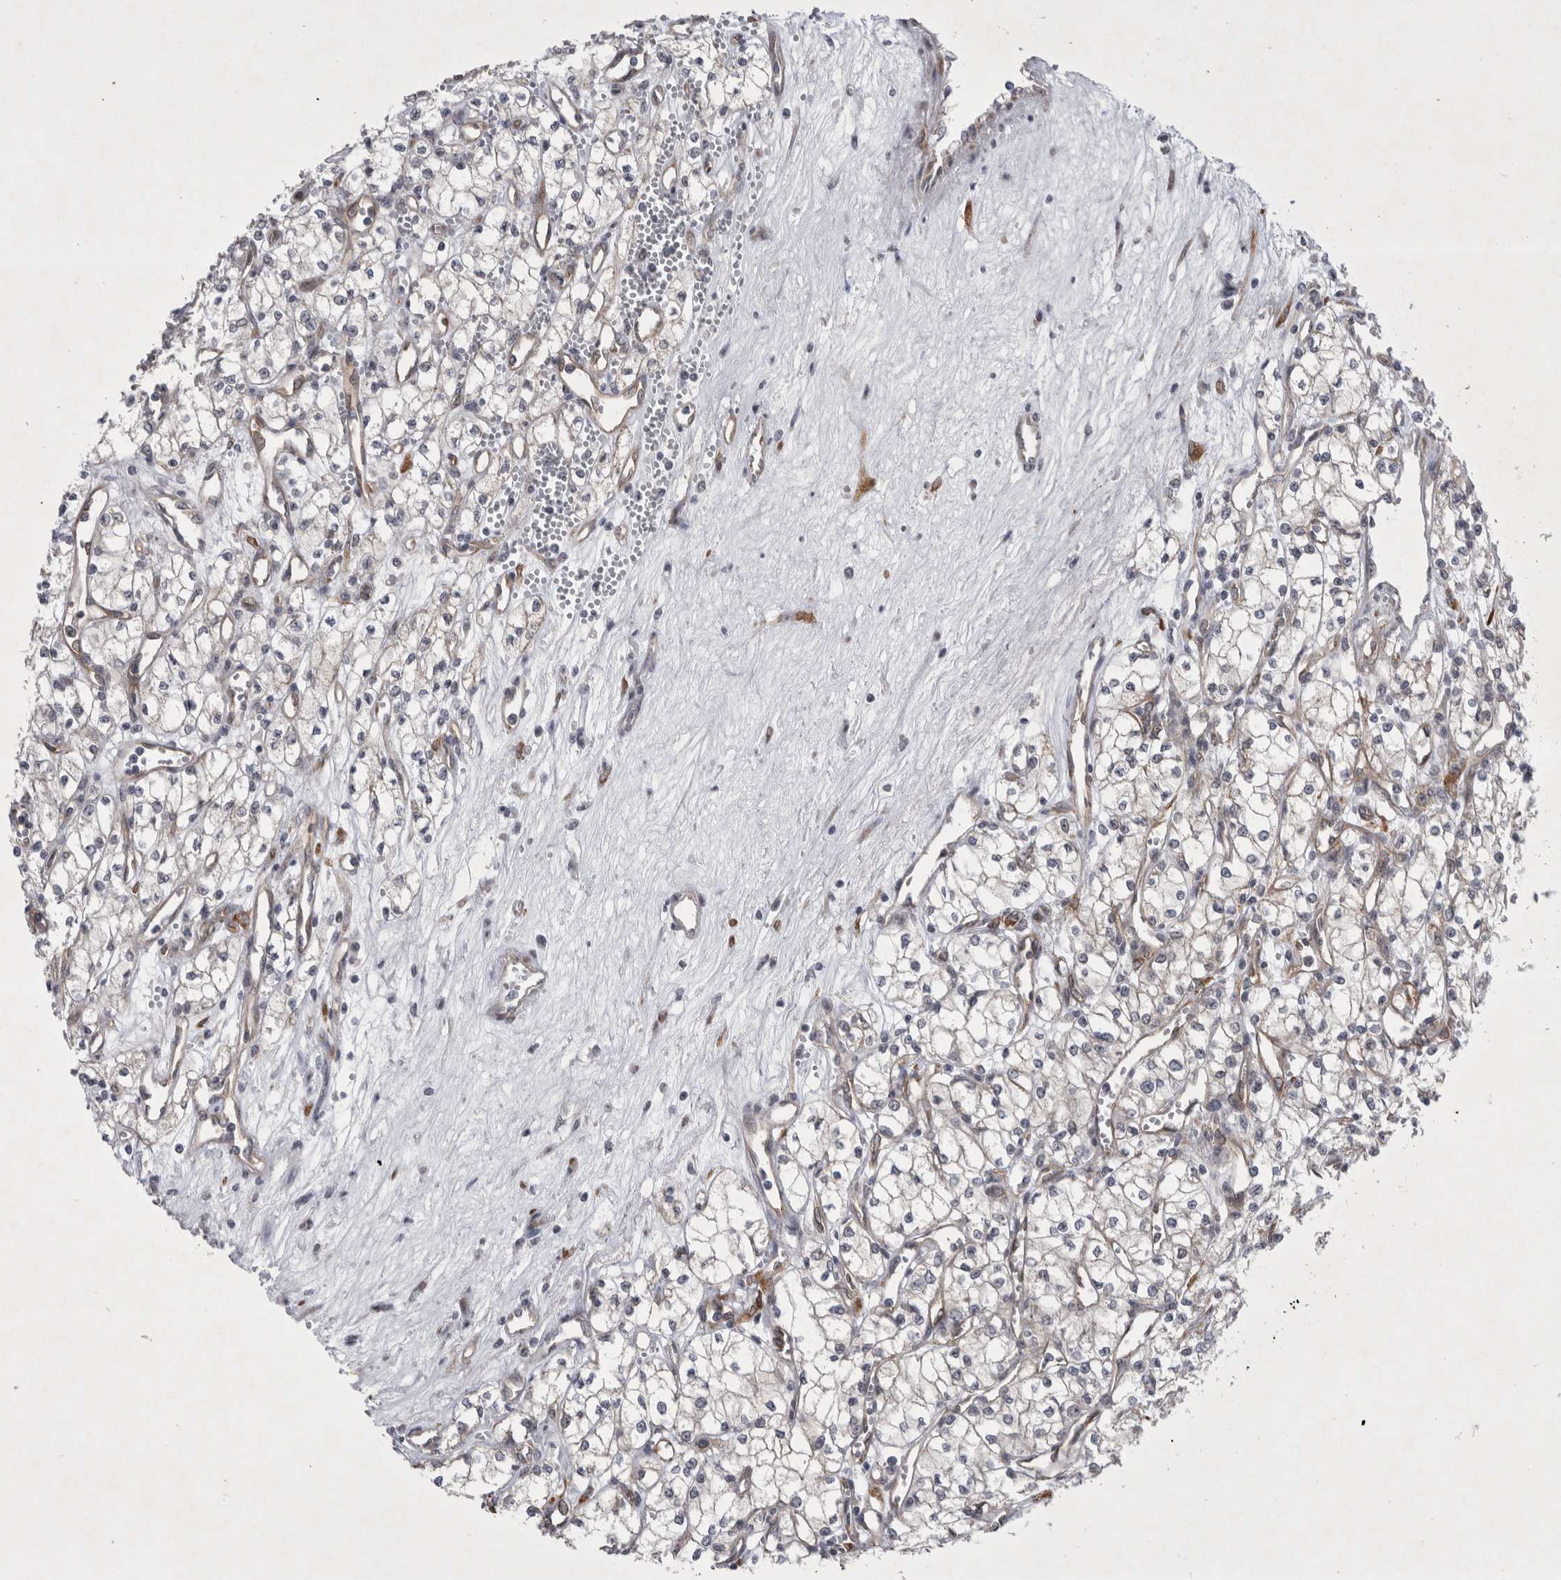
{"staining": {"intensity": "negative", "quantity": "none", "location": "none"}, "tissue": "renal cancer", "cell_type": "Tumor cells", "image_type": "cancer", "snomed": [{"axis": "morphology", "description": "Adenocarcinoma, NOS"}, {"axis": "topography", "description": "Kidney"}], "caption": "Immunohistochemical staining of human adenocarcinoma (renal) demonstrates no significant expression in tumor cells.", "gene": "PARP11", "patient": {"sex": "male", "age": 59}}